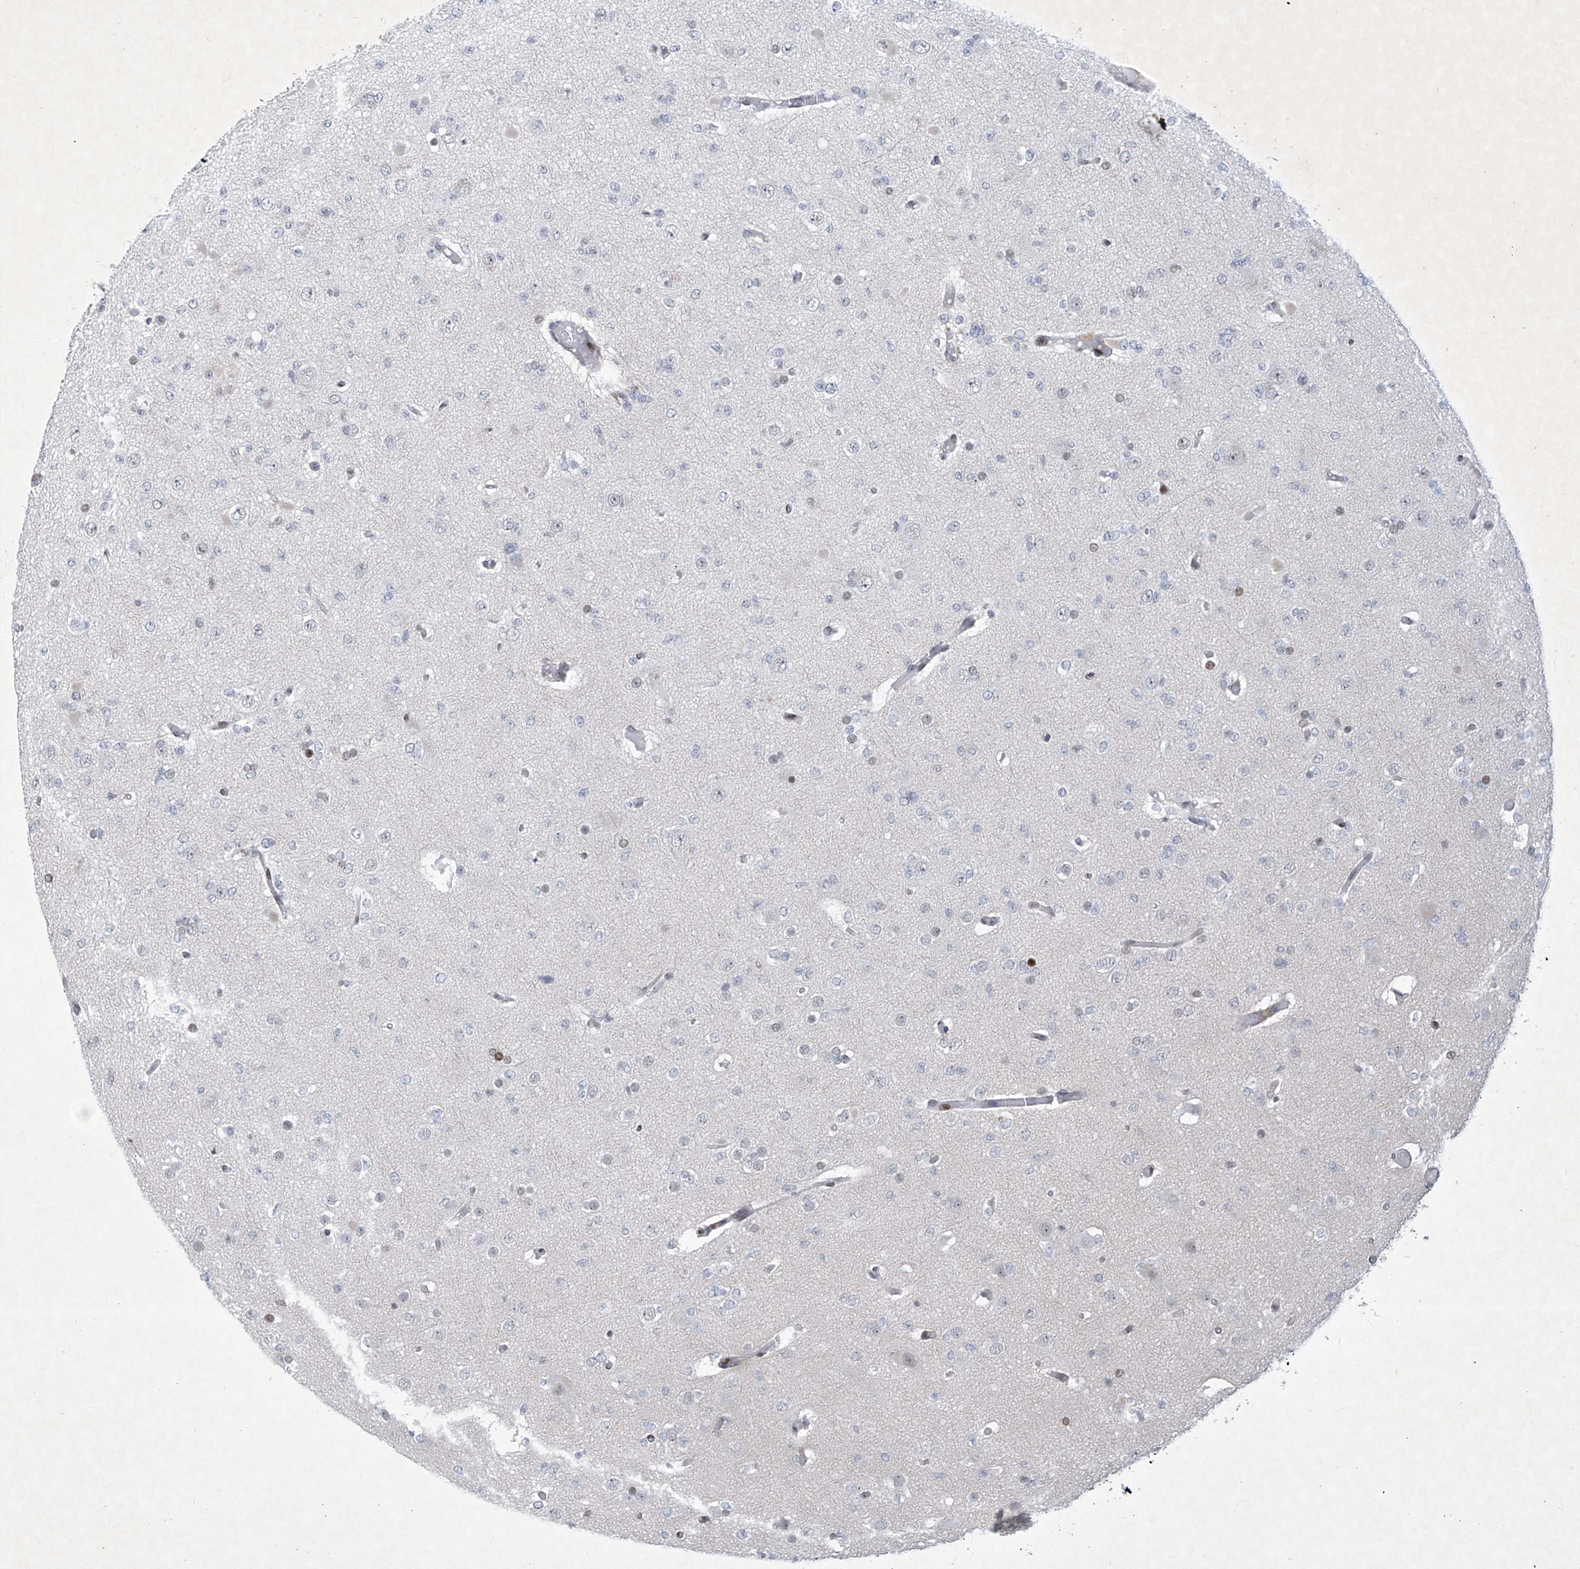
{"staining": {"intensity": "negative", "quantity": "none", "location": "none"}, "tissue": "glioma", "cell_type": "Tumor cells", "image_type": "cancer", "snomed": [{"axis": "morphology", "description": "Glioma, malignant, Low grade"}, {"axis": "topography", "description": "Brain"}], "caption": "IHC of human glioma shows no staining in tumor cells.", "gene": "RFX7", "patient": {"sex": "female", "age": 22}}